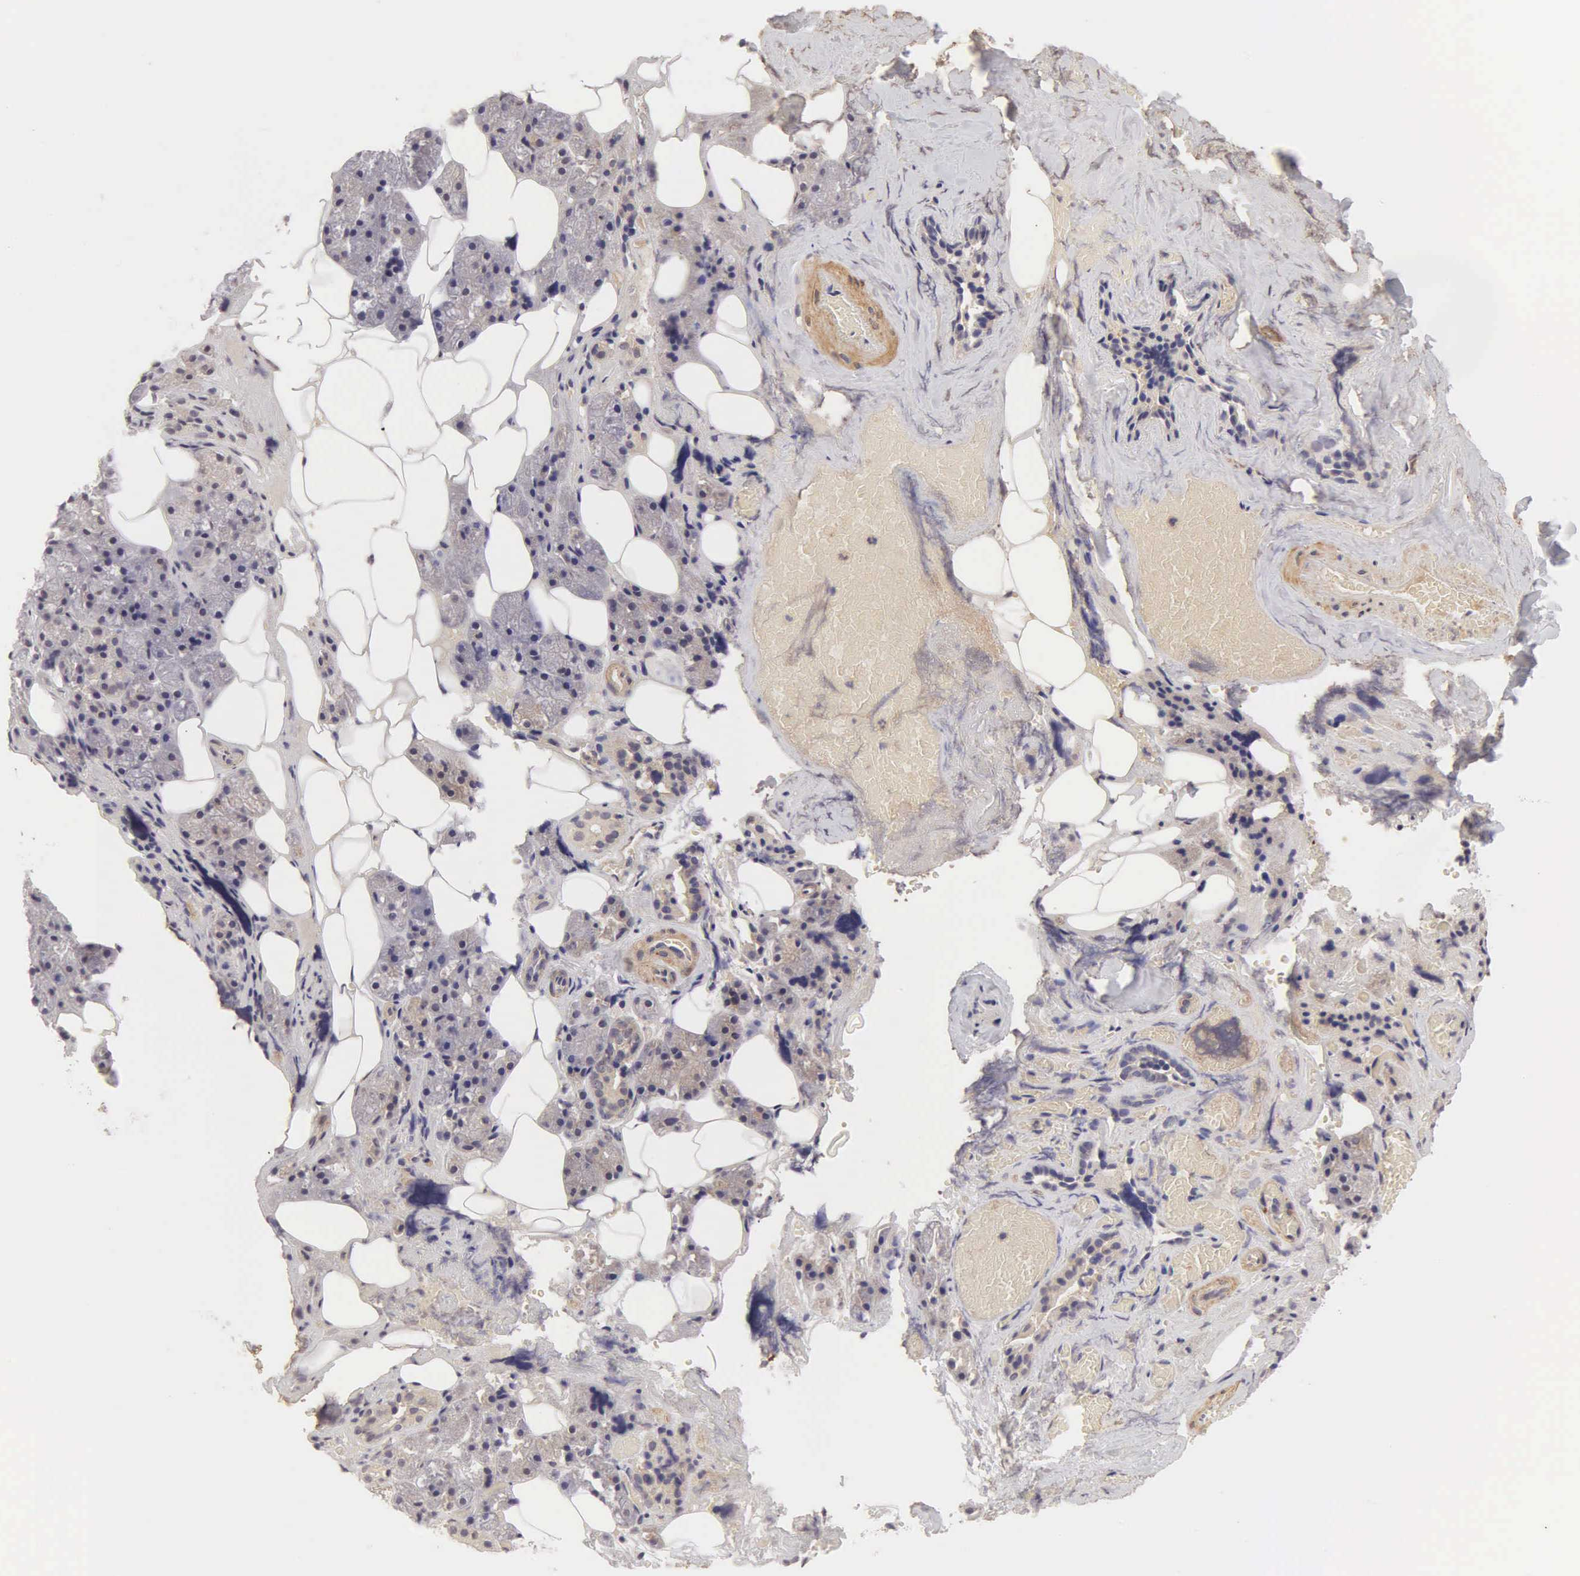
{"staining": {"intensity": "weak", "quantity": "25%-75%", "location": "cytoplasmic/membranous"}, "tissue": "salivary gland", "cell_type": "Glandular cells", "image_type": "normal", "snomed": [{"axis": "morphology", "description": "Normal tissue, NOS"}, {"axis": "topography", "description": "Salivary gland"}], "caption": "Human salivary gland stained with a brown dye exhibits weak cytoplasmic/membranous positive staining in approximately 25%-75% of glandular cells.", "gene": "CD1A", "patient": {"sex": "female", "age": 55}}